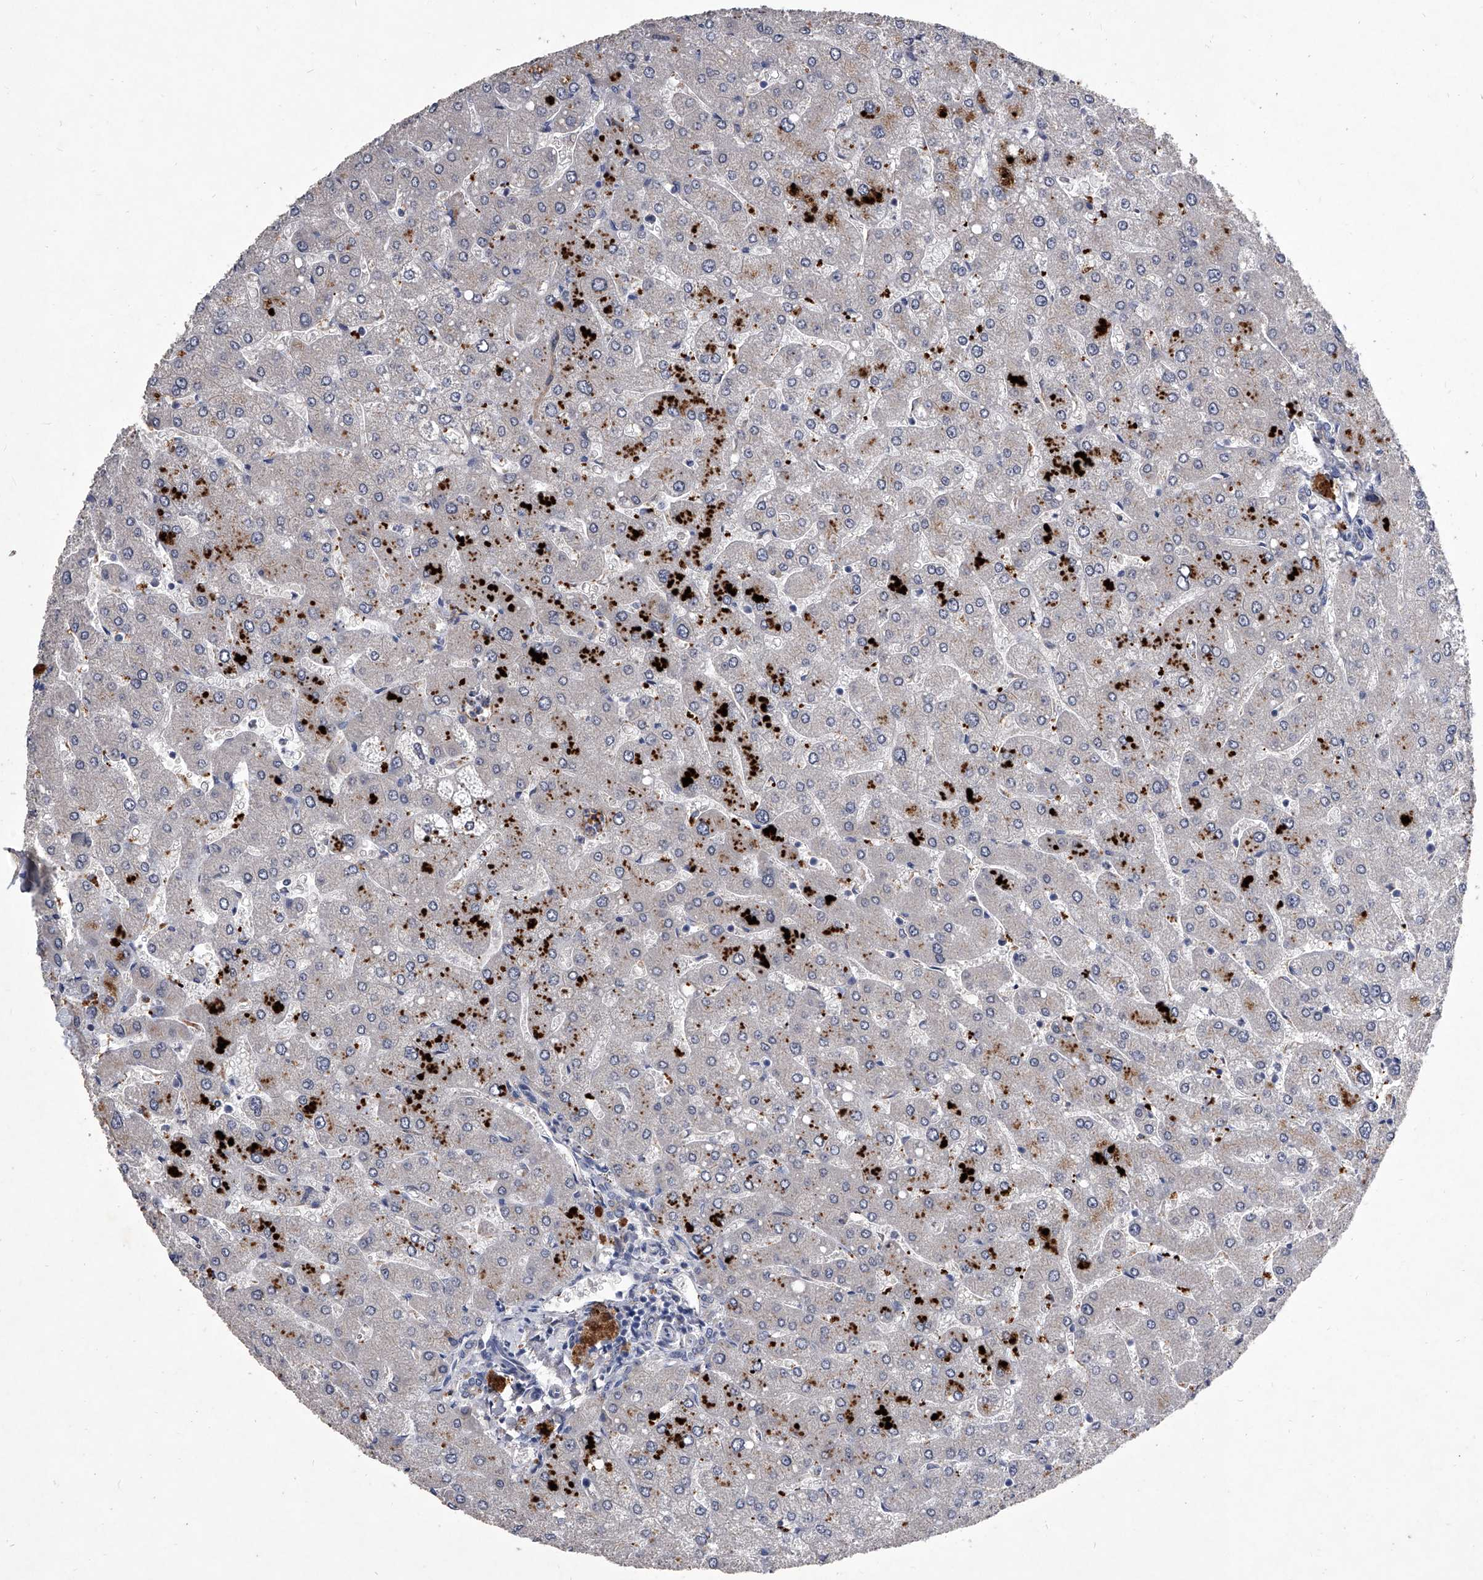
{"staining": {"intensity": "negative", "quantity": "none", "location": "none"}, "tissue": "liver", "cell_type": "Cholangiocytes", "image_type": "normal", "snomed": [{"axis": "morphology", "description": "Normal tissue, NOS"}, {"axis": "topography", "description": "Liver"}], "caption": "DAB (3,3'-diaminobenzidine) immunohistochemical staining of normal human liver shows no significant staining in cholangiocytes. Nuclei are stained in blue.", "gene": "C5", "patient": {"sex": "male", "age": 55}}